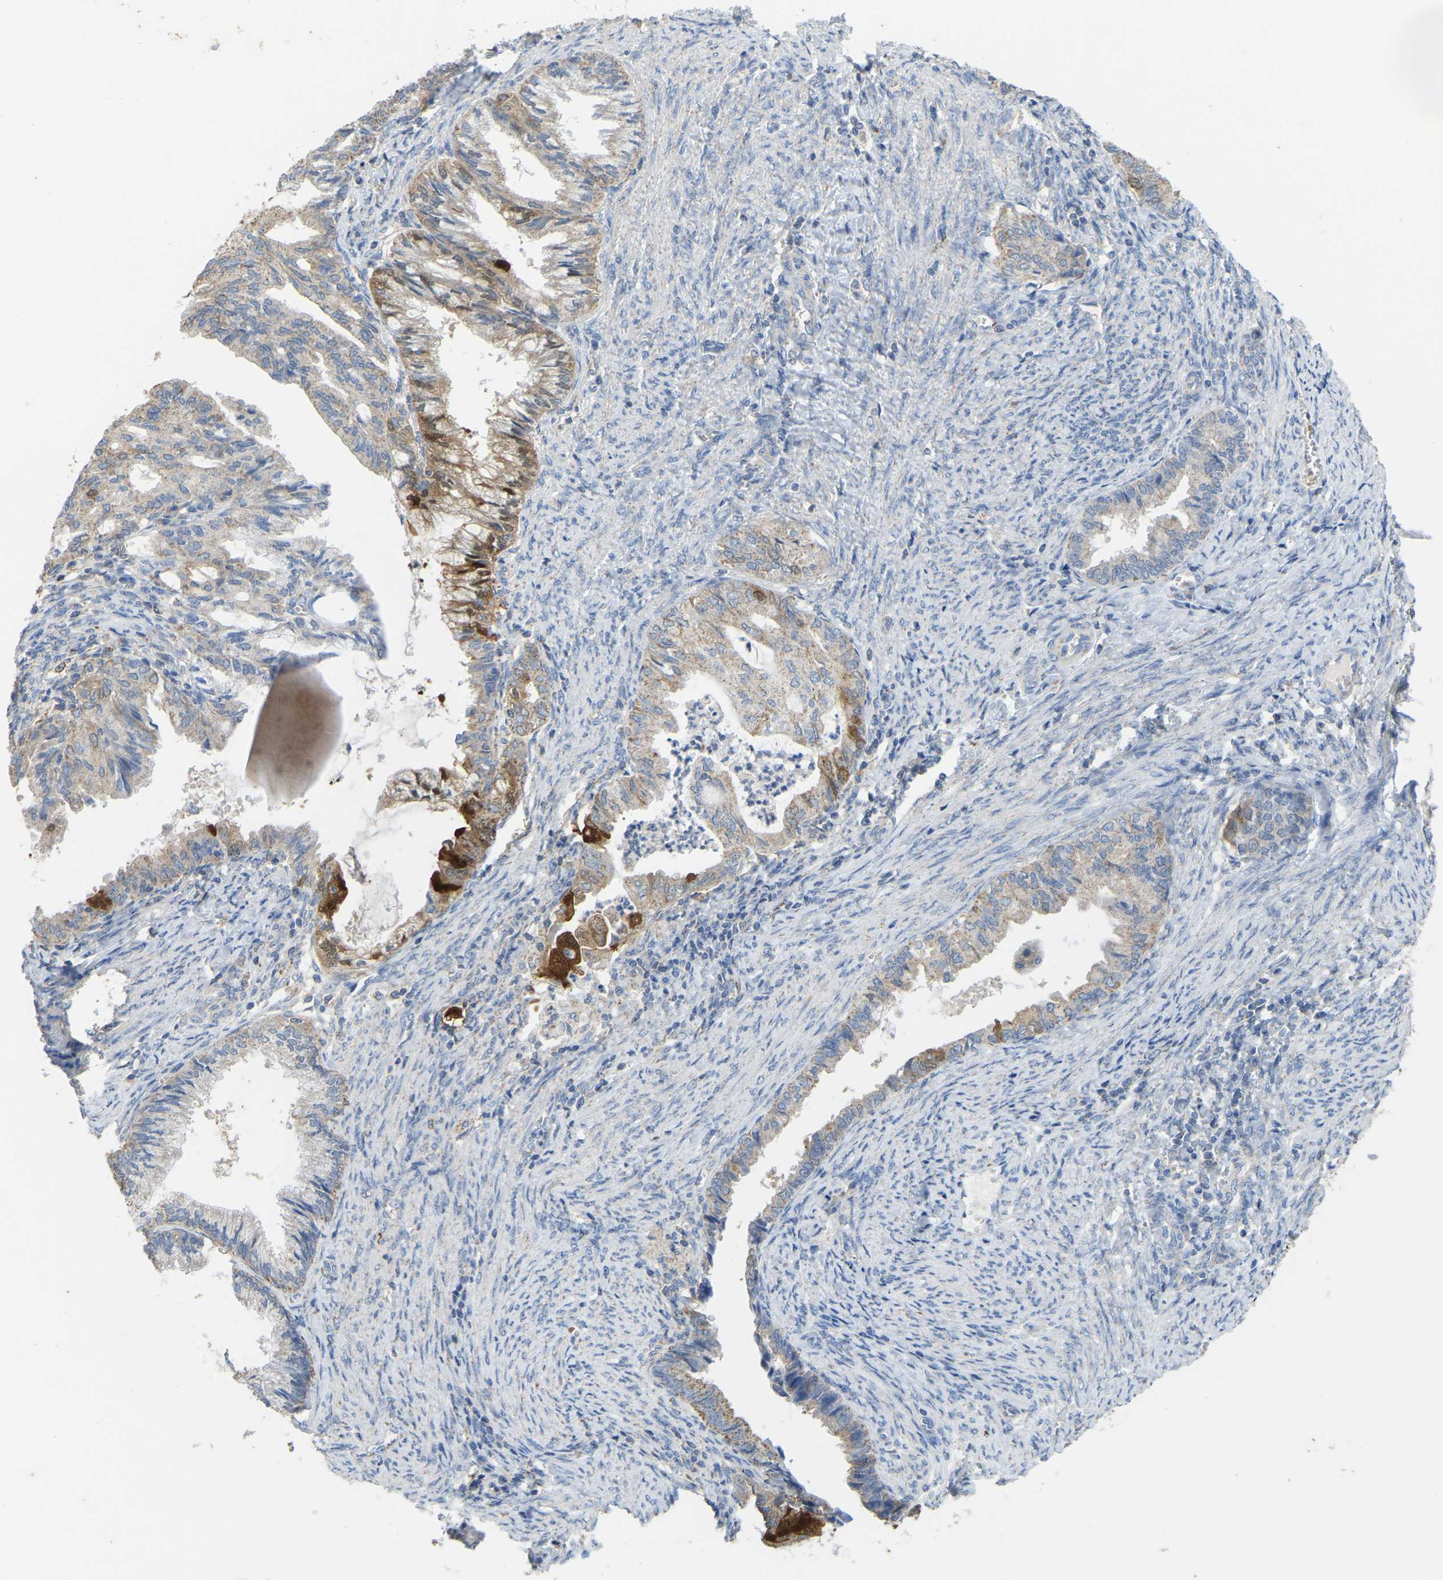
{"staining": {"intensity": "moderate", "quantity": "<25%", "location": "cytoplasmic/membranous"}, "tissue": "endometrial cancer", "cell_type": "Tumor cells", "image_type": "cancer", "snomed": [{"axis": "morphology", "description": "Adenocarcinoma, NOS"}, {"axis": "topography", "description": "Endometrium"}], "caption": "A brown stain labels moderate cytoplasmic/membranous staining of a protein in endometrial cancer tumor cells.", "gene": "SERPINB5", "patient": {"sex": "female", "age": 86}}